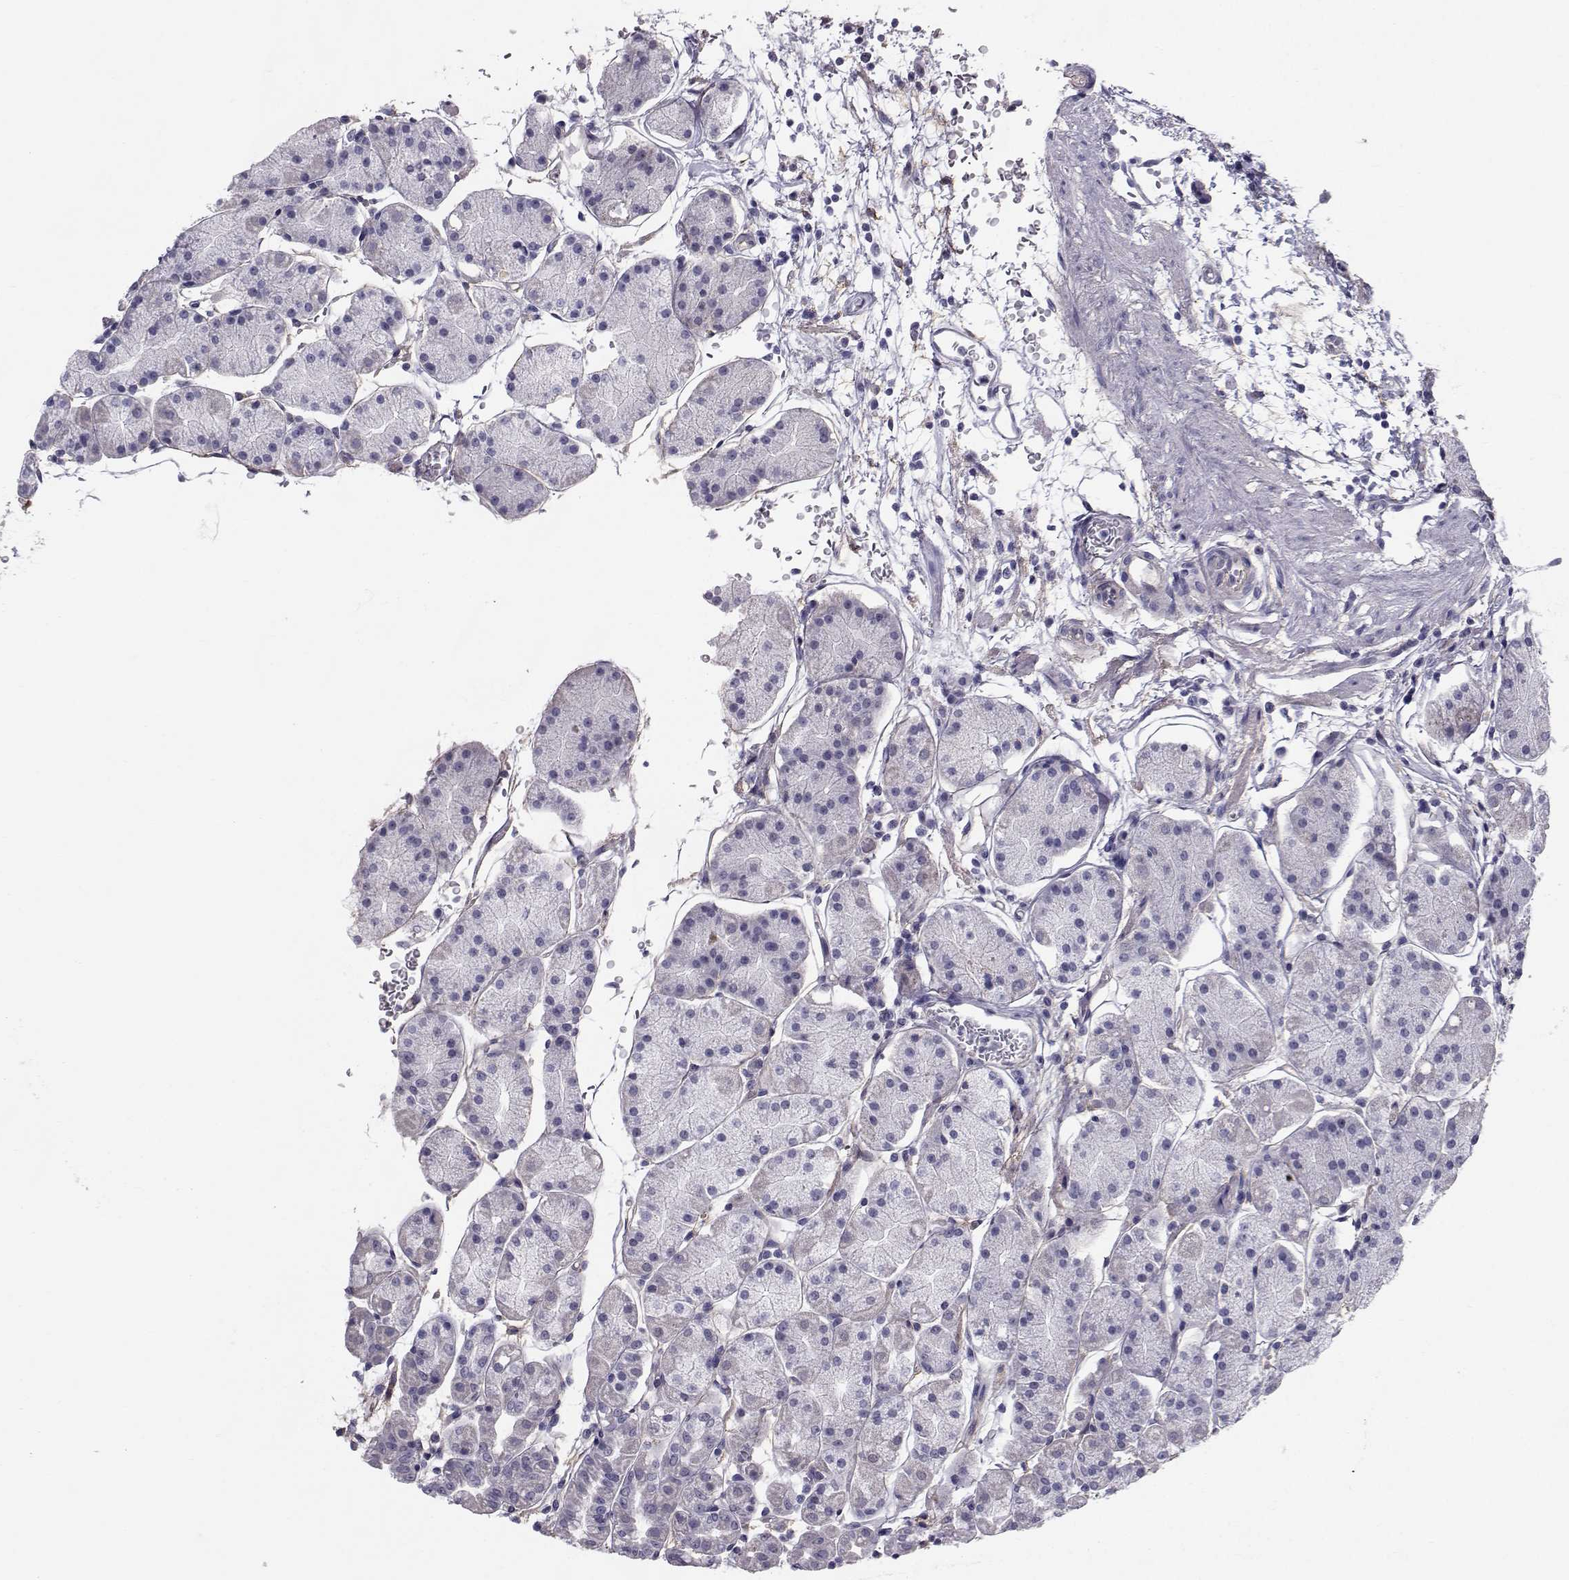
{"staining": {"intensity": "negative", "quantity": "none", "location": "none"}, "tissue": "stomach", "cell_type": "Glandular cells", "image_type": "normal", "snomed": [{"axis": "morphology", "description": "Normal tissue, NOS"}, {"axis": "topography", "description": "Stomach"}], "caption": "This is a micrograph of immunohistochemistry staining of benign stomach, which shows no positivity in glandular cells.", "gene": "SPDYE4", "patient": {"sex": "male", "age": 54}}